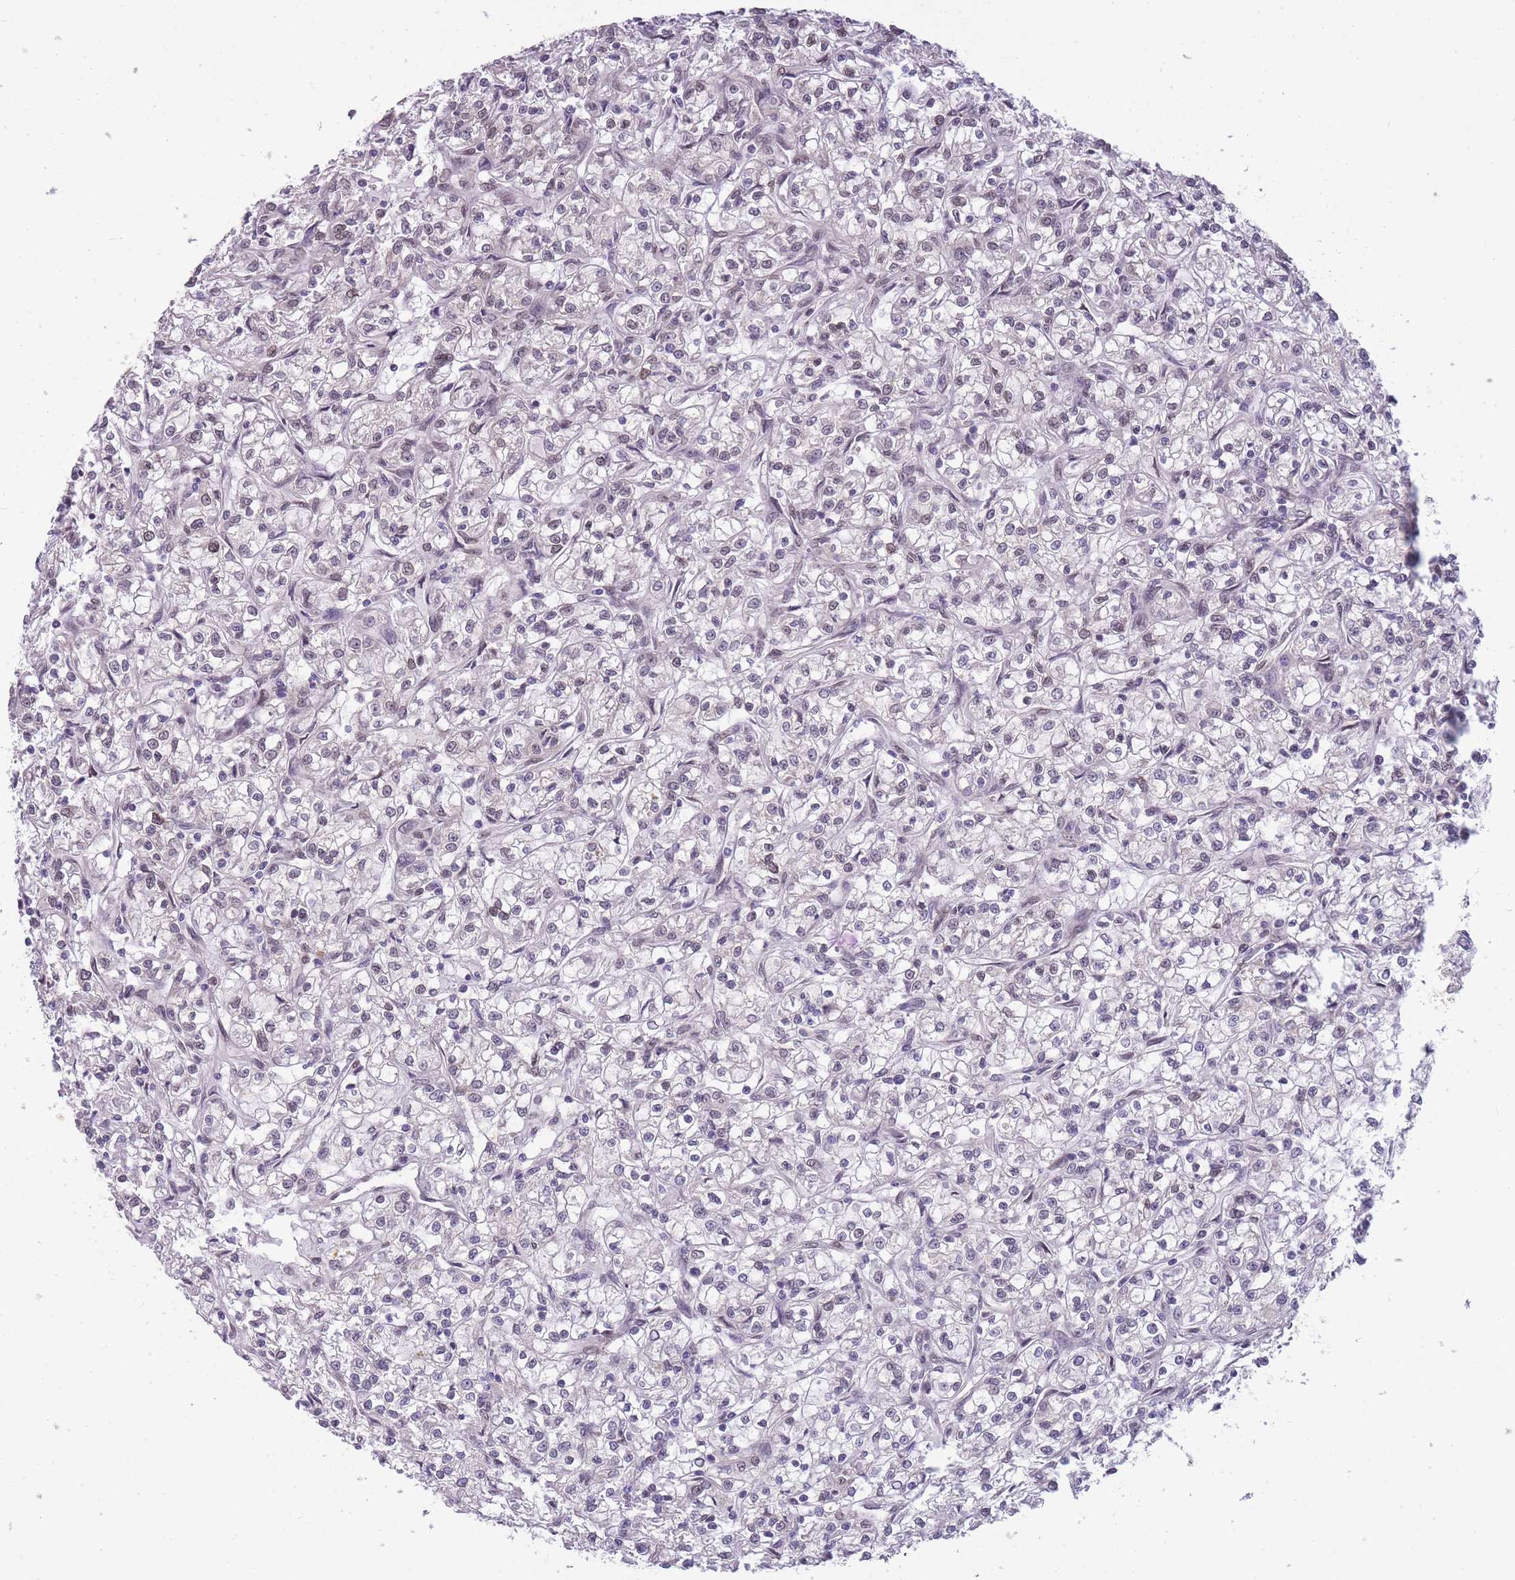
{"staining": {"intensity": "negative", "quantity": "none", "location": "none"}, "tissue": "renal cancer", "cell_type": "Tumor cells", "image_type": "cancer", "snomed": [{"axis": "morphology", "description": "Adenocarcinoma, NOS"}, {"axis": "topography", "description": "Kidney"}], "caption": "Immunohistochemistry photomicrograph of neoplastic tissue: renal adenocarcinoma stained with DAB reveals no significant protein staining in tumor cells. (DAB (3,3'-diaminobenzidine) immunohistochemistry, high magnification).", "gene": "CDIP1", "patient": {"sex": "female", "age": 59}}